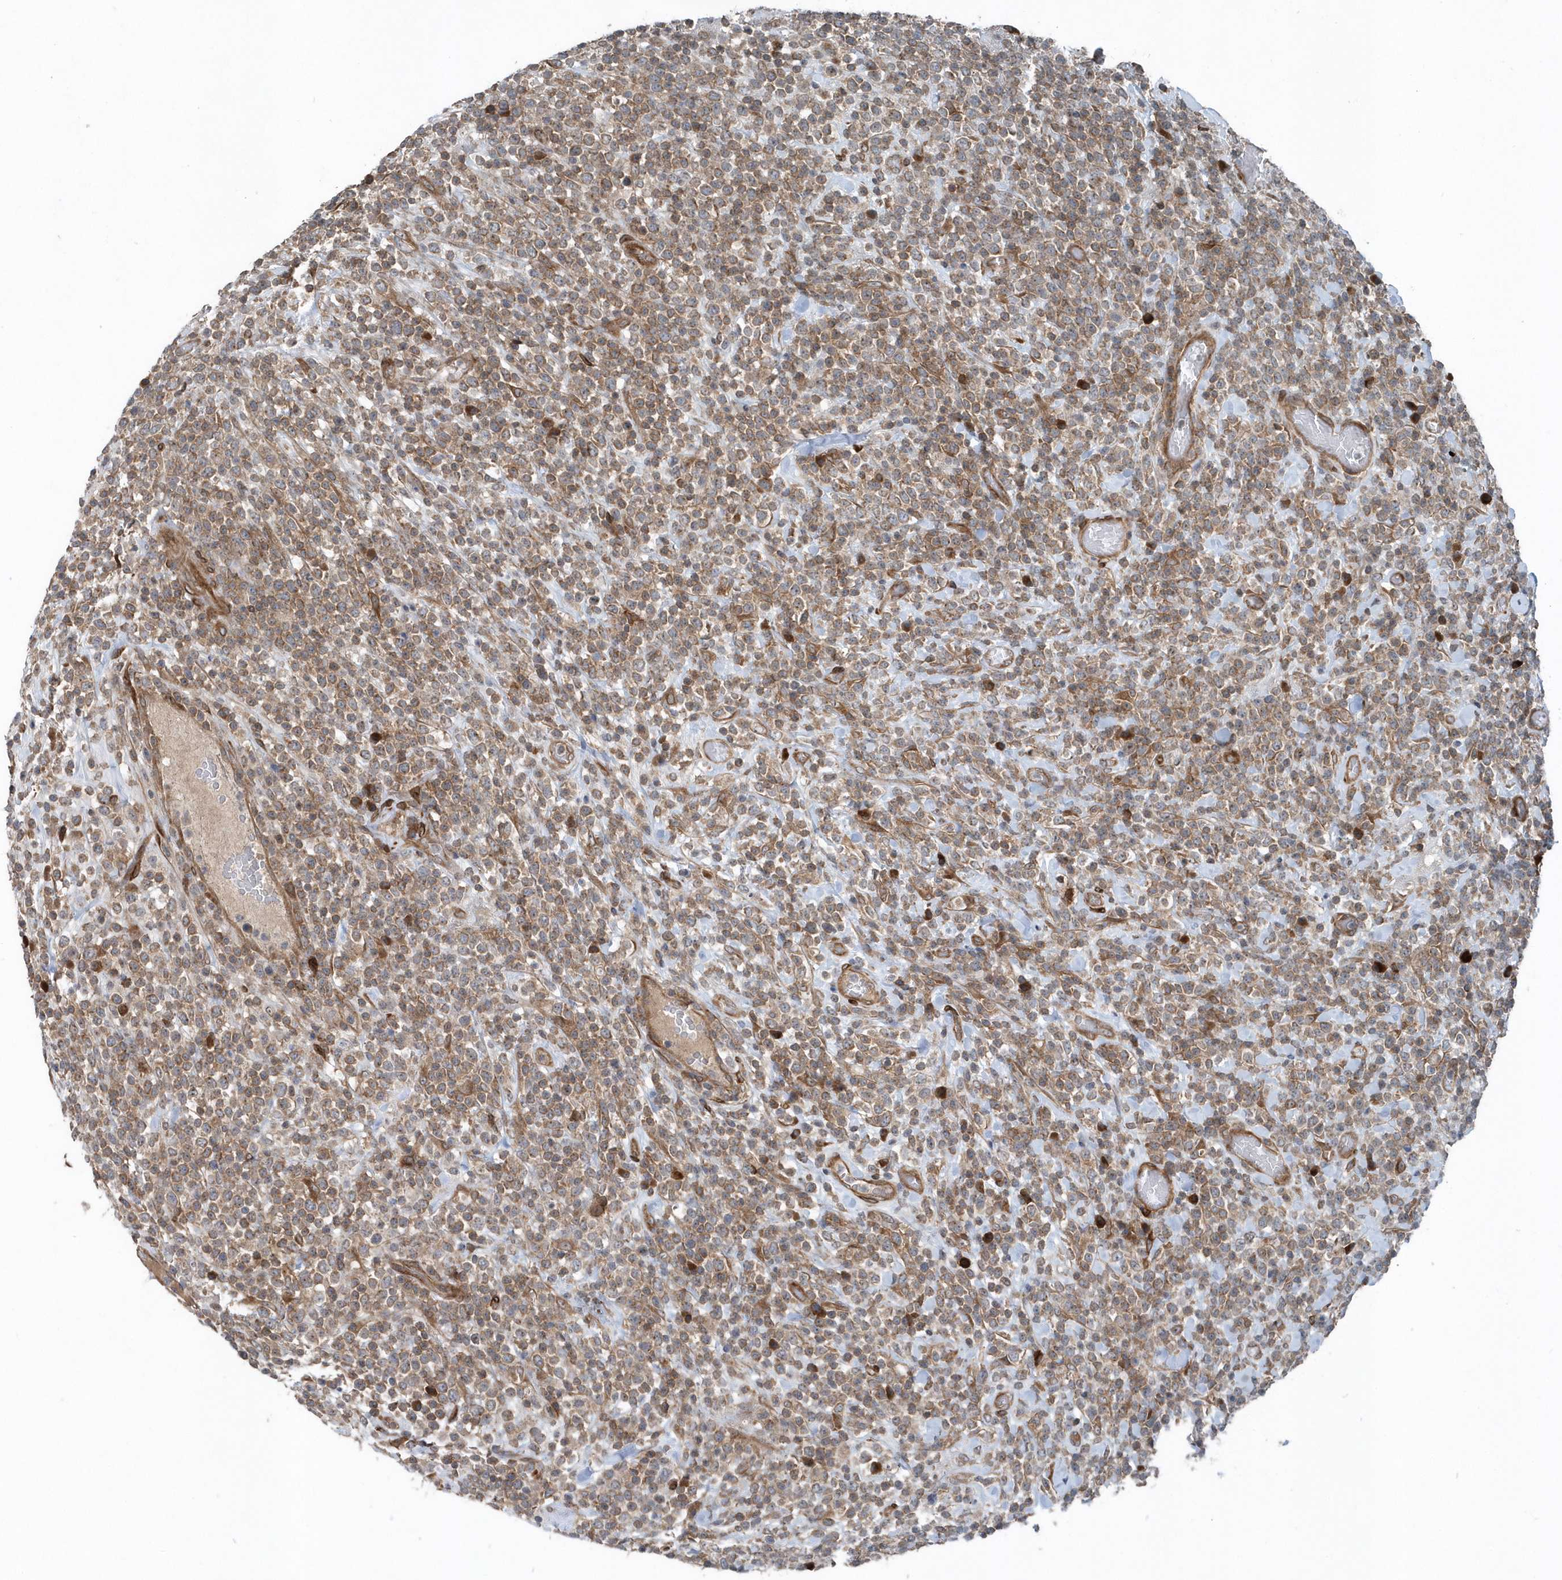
{"staining": {"intensity": "moderate", "quantity": ">75%", "location": "cytoplasmic/membranous"}, "tissue": "lymphoma", "cell_type": "Tumor cells", "image_type": "cancer", "snomed": [{"axis": "morphology", "description": "Malignant lymphoma, non-Hodgkin's type, High grade"}, {"axis": "topography", "description": "Colon"}], "caption": "High-power microscopy captured an immunohistochemistry (IHC) histopathology image of high-grade malignant lymphoma, non-Hodgkin's type, revealing moderate cytoplasmic/membranous expression in about >75% of tumor cells.", "gene": "MCC", "patient": {"sex": "female", "age": 53}}